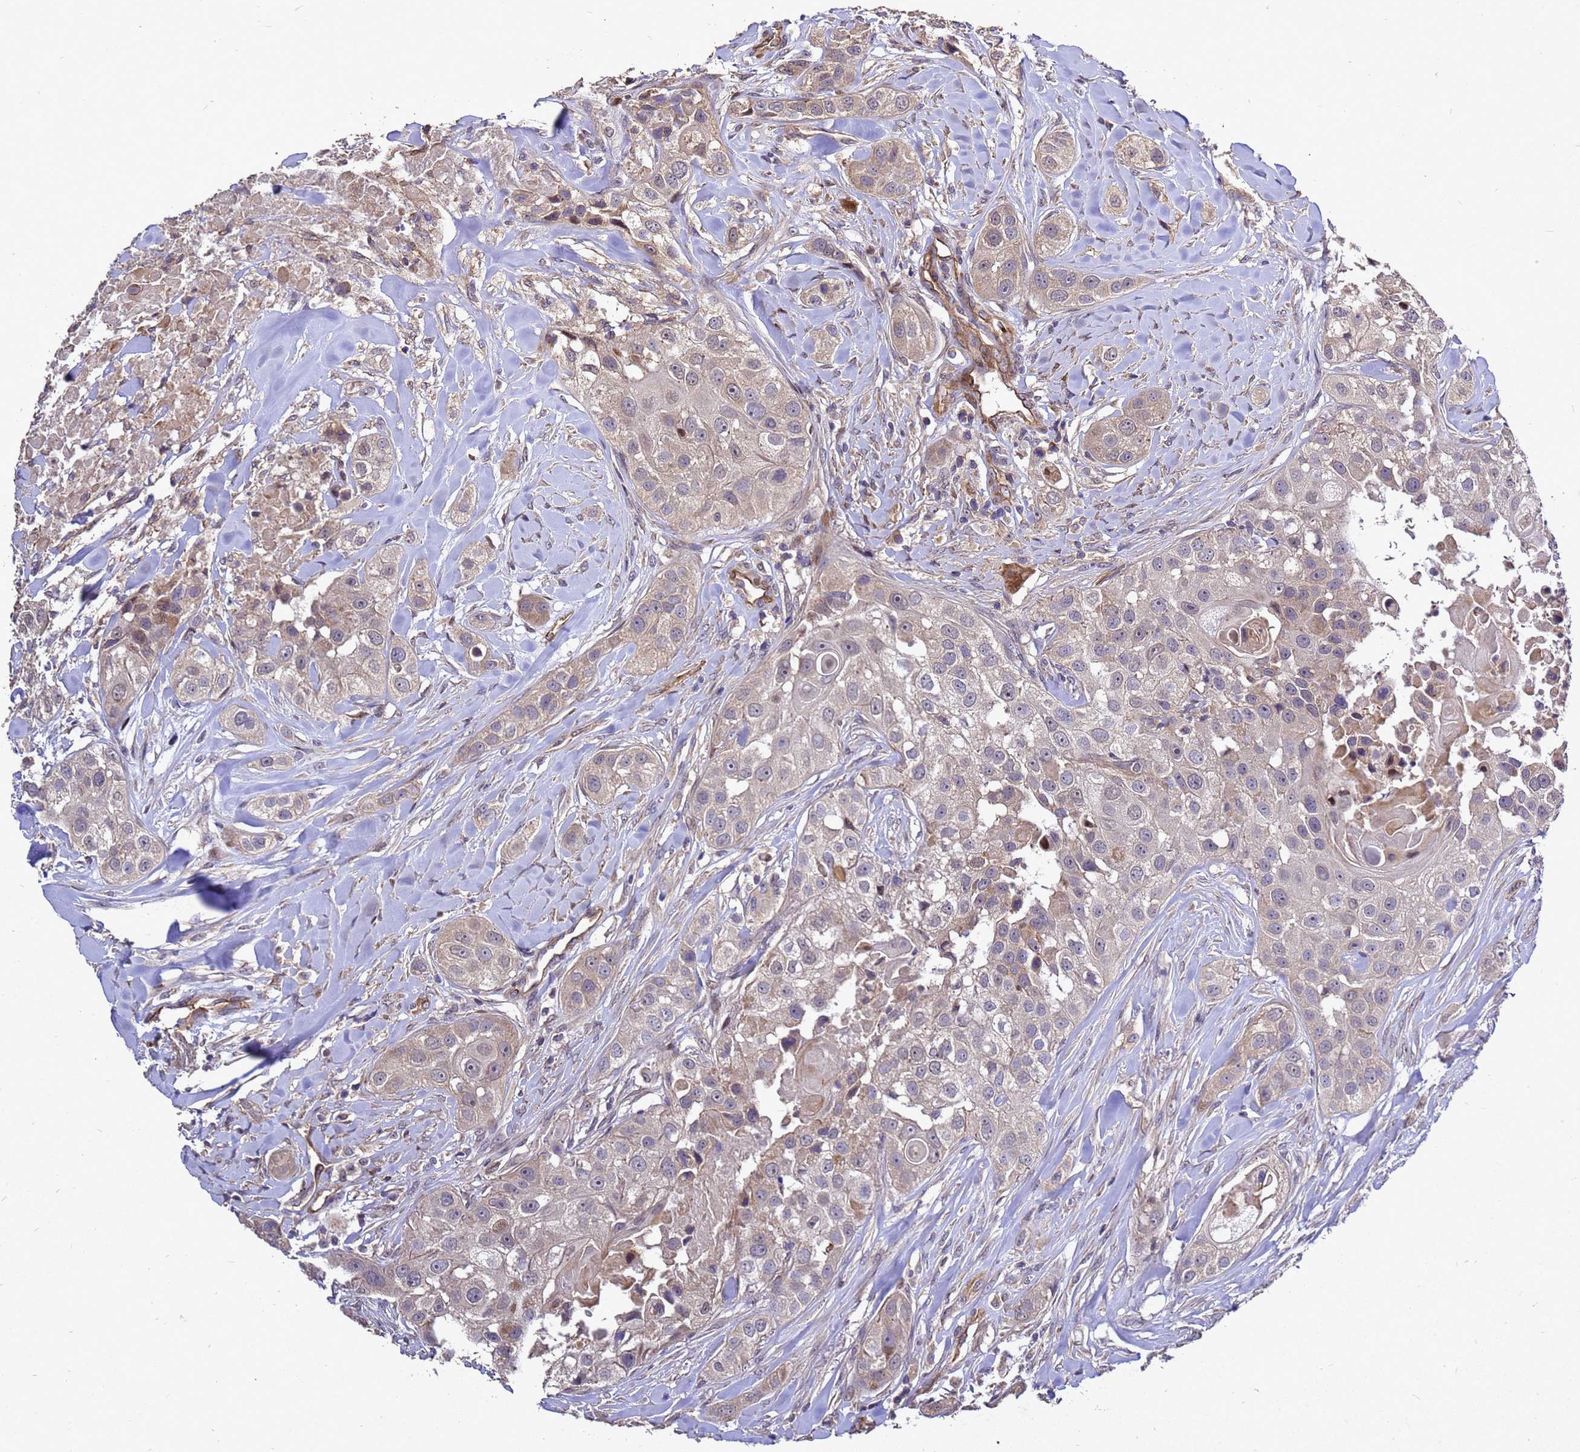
{"staining": {"intensity": "weak", "quantity": "25%-75%", "location": "cytoplasmic/membranous"}, "tissue": "head and neck cancer", "cell_type": "Tumor cells", "image_type": "cancer", "snomed": [{"axis": "morphology", "description": "Normal tissue, NOS"}, {"axis": "morphology", "description": "Squamous cell carcinoma, NOS"}, {"axis": "topography", "description": "Skeletal muscle"}, {"axis": "topography", "description": "Head-Neck"}], "caption": "IHC photomicrograph of head and neck squamous cell carcinoma stained for a protein (brown), which reveals low levels of weak cytoplasmic/membranous positivity in approximately 25%-75% of tumor cells.", "gene": "RSPRY1", "patient": {"sex": "male", "age": 51}}